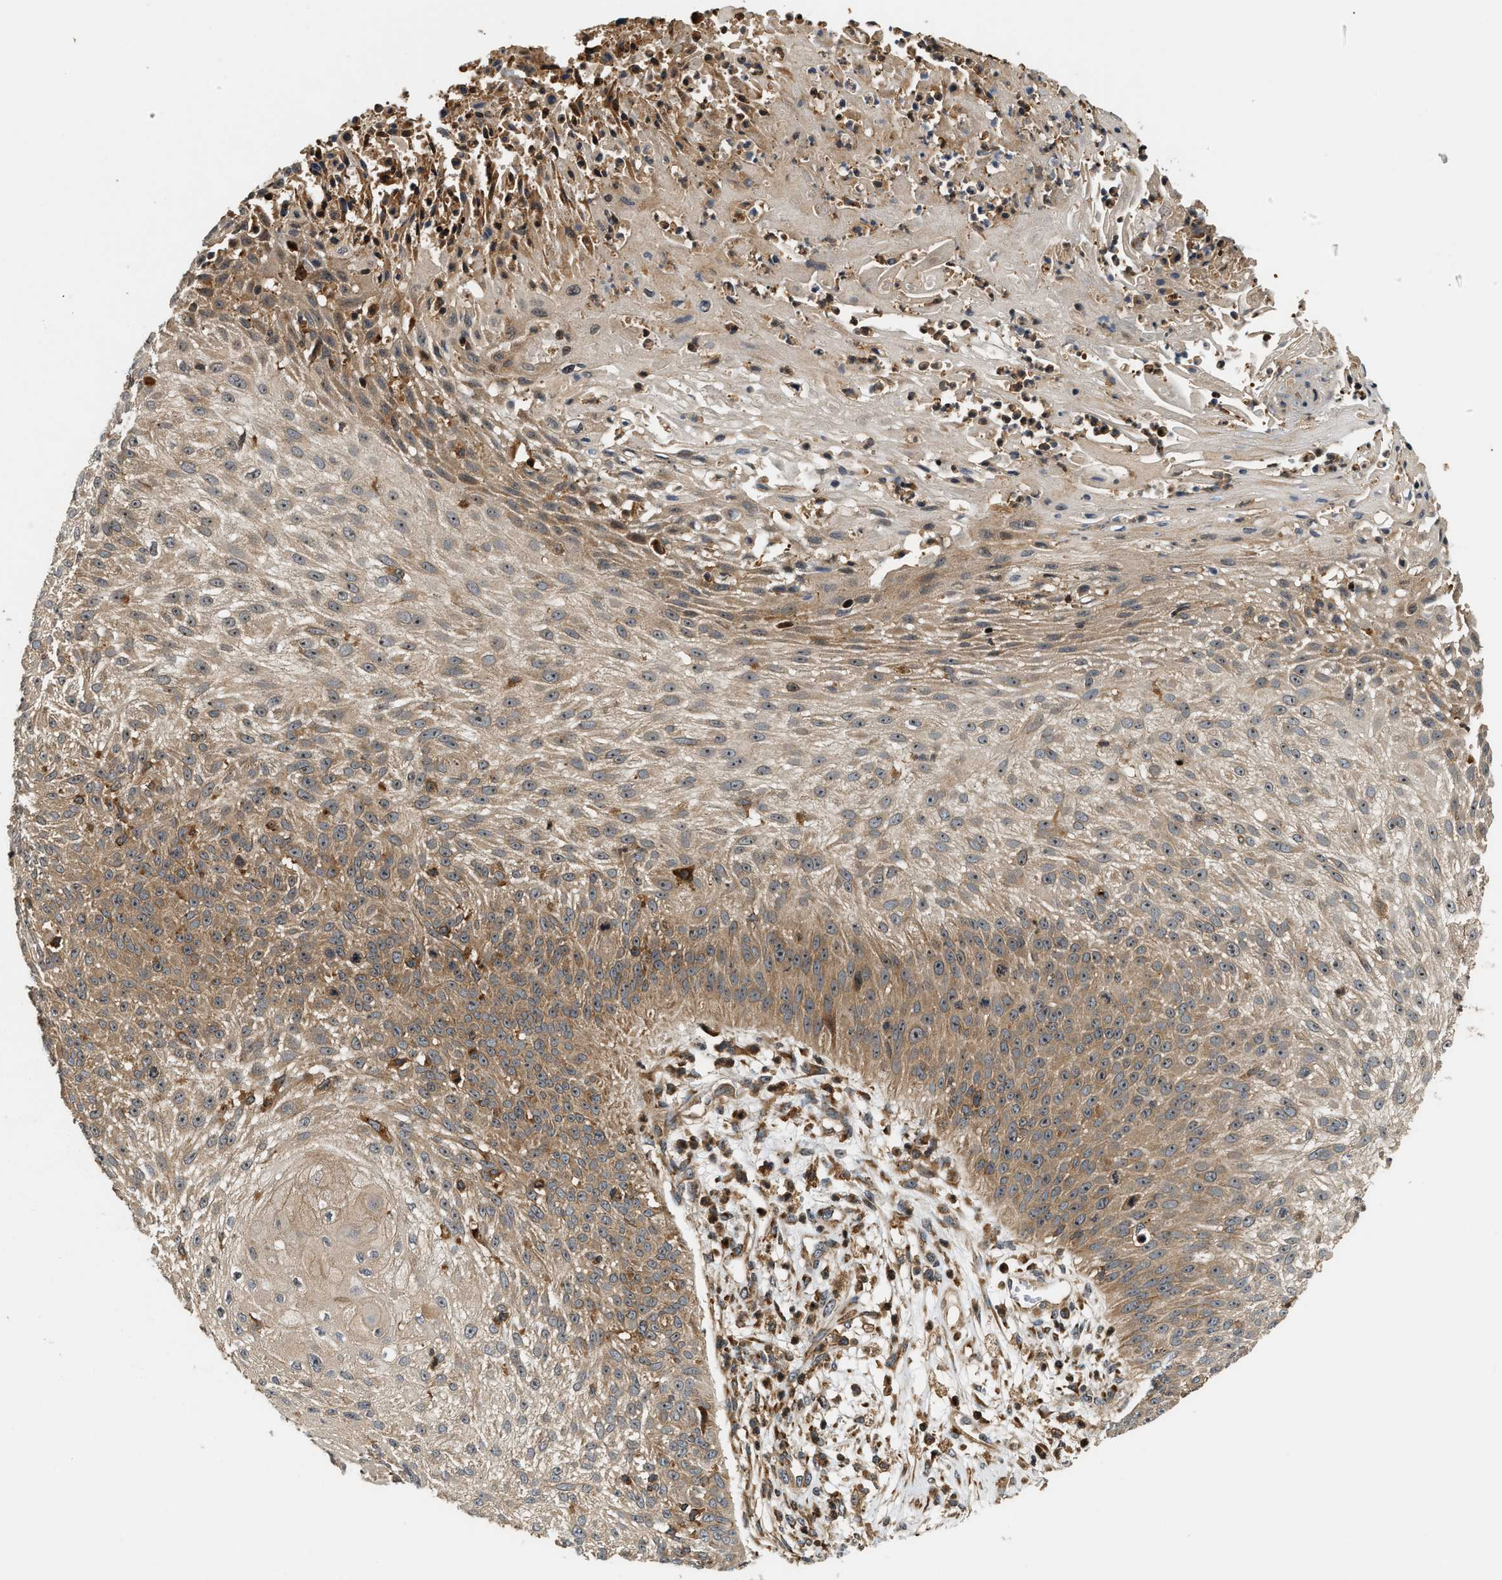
{"staining": {"intensity": "moderate", "quantity": ">75%", "location": "cytoplasmic/membranous"}, "tissue": "skin cancer", "cell_type": "Tumor cells", "image_type": "cancer", "snomed": [{"axis": "morphology", "description": "Squamous cell carcinoma, NOS"}, {"axis": "topography", "description": "Skin"}], "caption": "DAB (3,3'-diaminobenzidine) immunohistochemical staining of human skin cancer (squamous cell carcinoma) demonstrates moderate cytoplasmic/membranous protein expression in approximately >75% of tumor cells.", "gene": "SNX5", "patient": {"sex": "female", "age": 80}}